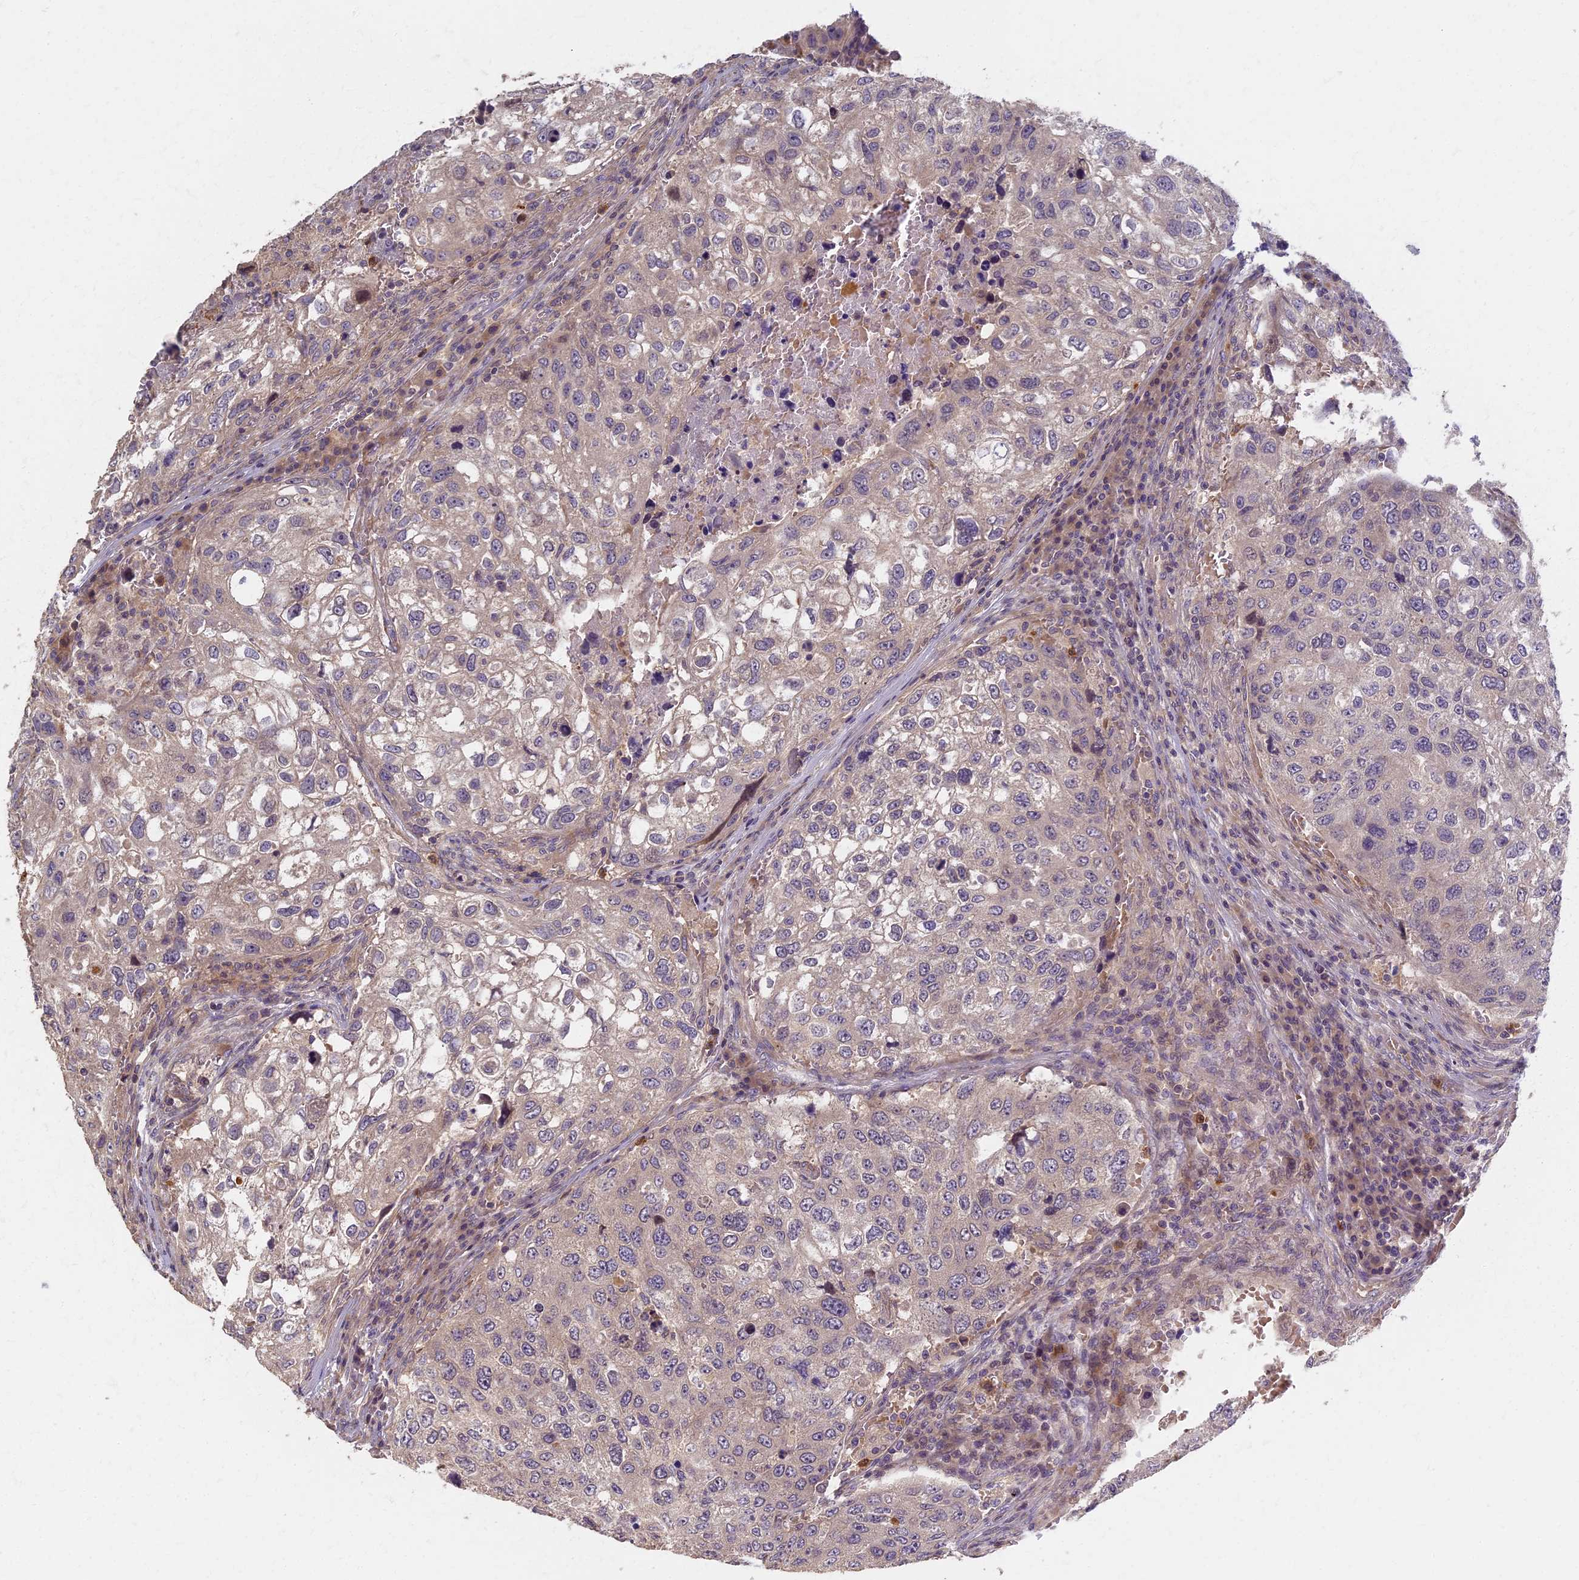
{"staining": {"intensity": "negative", "quantity": "none", "location": "none"}, "tissue": "urothelial cancer", "cell_type": "Tumor cells", "image_type": "cancer", "snomed": [{"axis": "morphology", "description": "Urothelial carcinoma, High grade"}, {"axis": "topography", "description": "Lymph node"}, {"axis": "topography", "description": "Urinary bladder"}], "caption": "Image shows no protein expression in tumor cells of high-grade urothelial carcinoma tissue.", "gene": "AP4E1", "patient": {"sex": "male", "age": 51}}